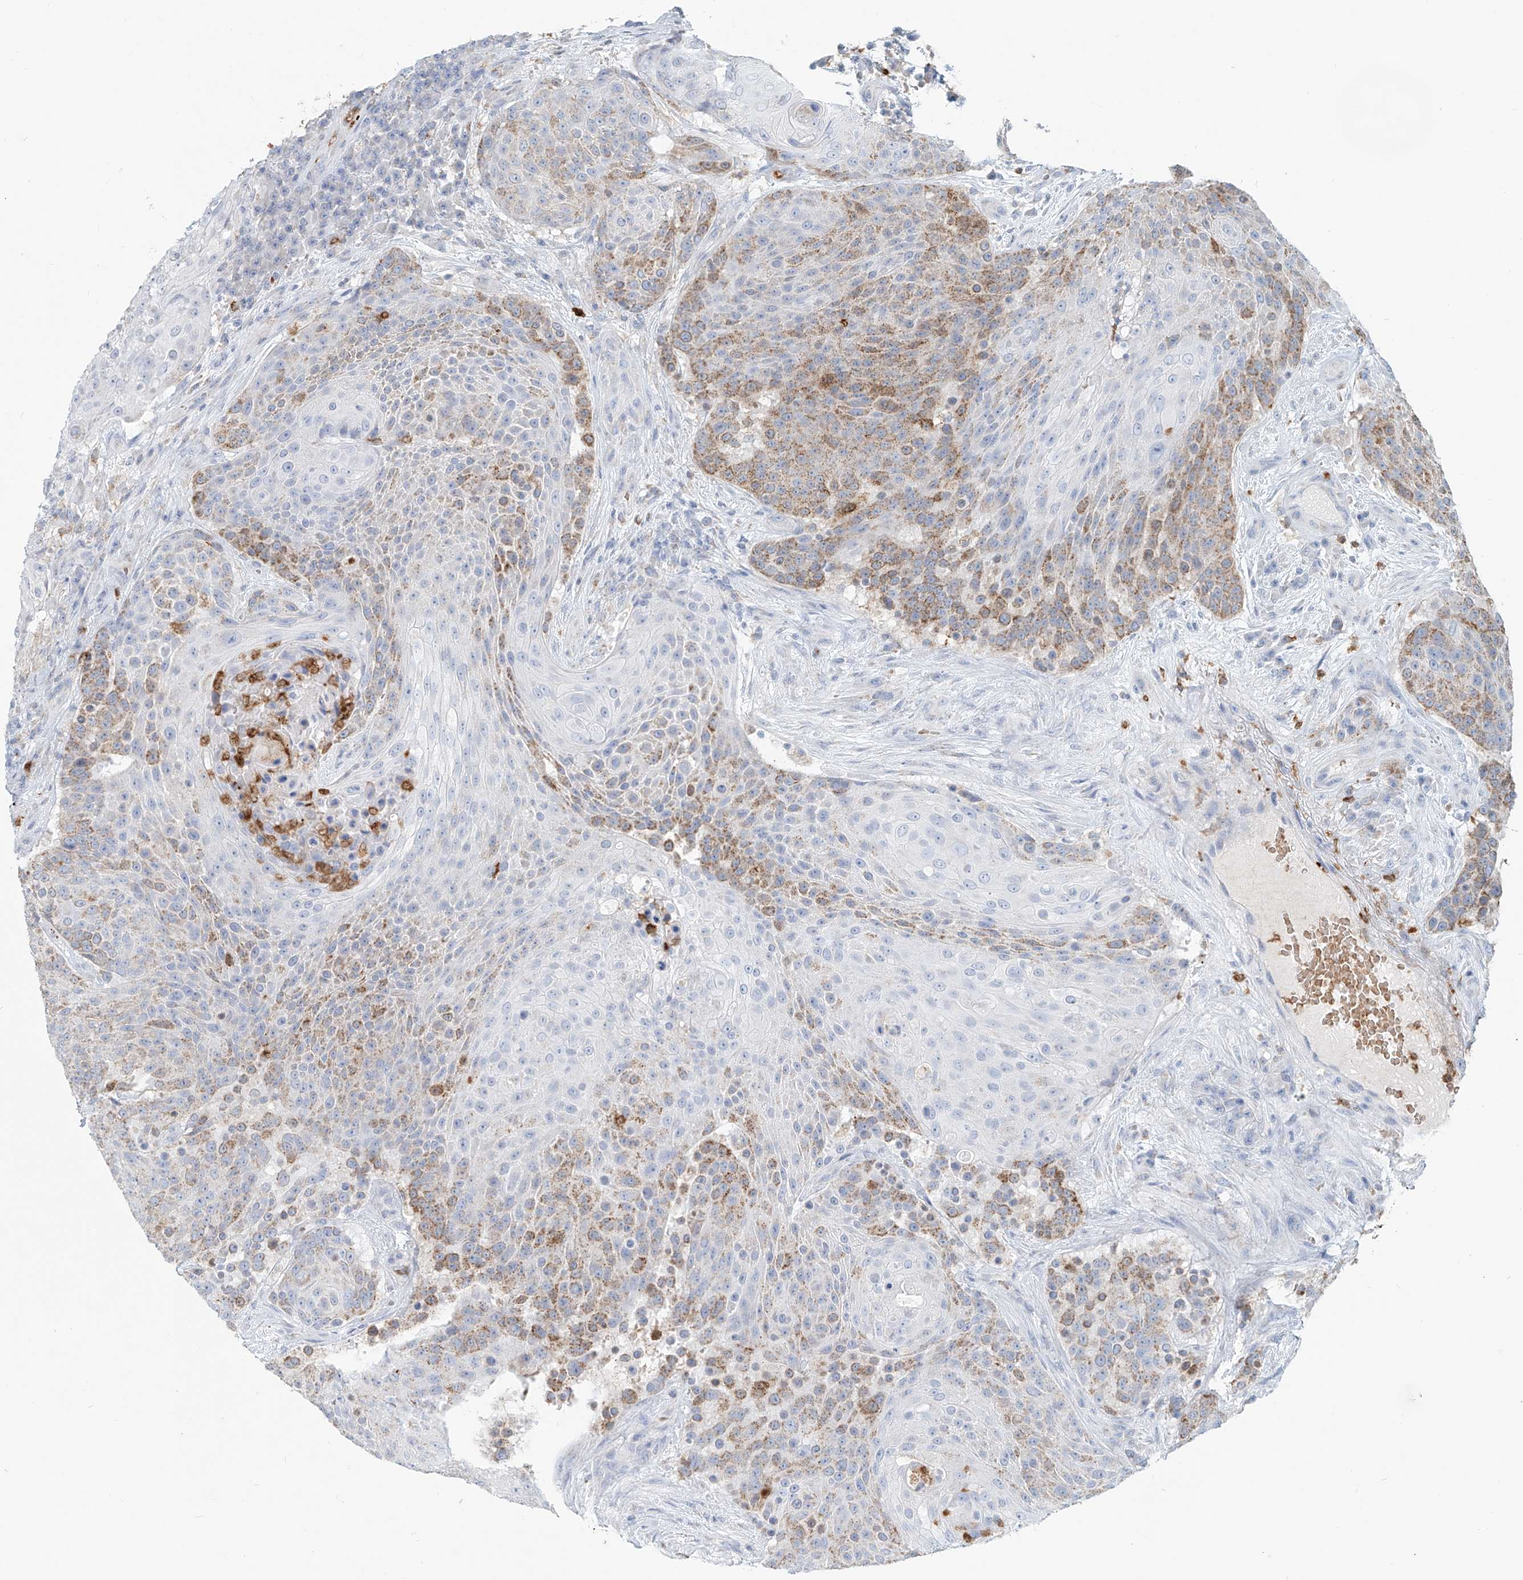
{"staining": {"intensity": "moderate", "quantity": "25%-75%", "location": "cytoplasmic/membranous"}, "tissue": "urothelial cancer", "cell_type": "Tumor cells", "image_type": "cancer", "snomed": [{"axis": "morphology", "description": "Urothelial carcinoma, High grade"}, {"axis": "topography", "description": "Urinary bladder"}], "caption": "Protein staining of urothelial cancer tissue shows moderate cytoplasmic/membranous positivity in about 25%-75% of tumor cells.", "gene": "PTPRA", "patient": {"sex": "female", "age": 63}}